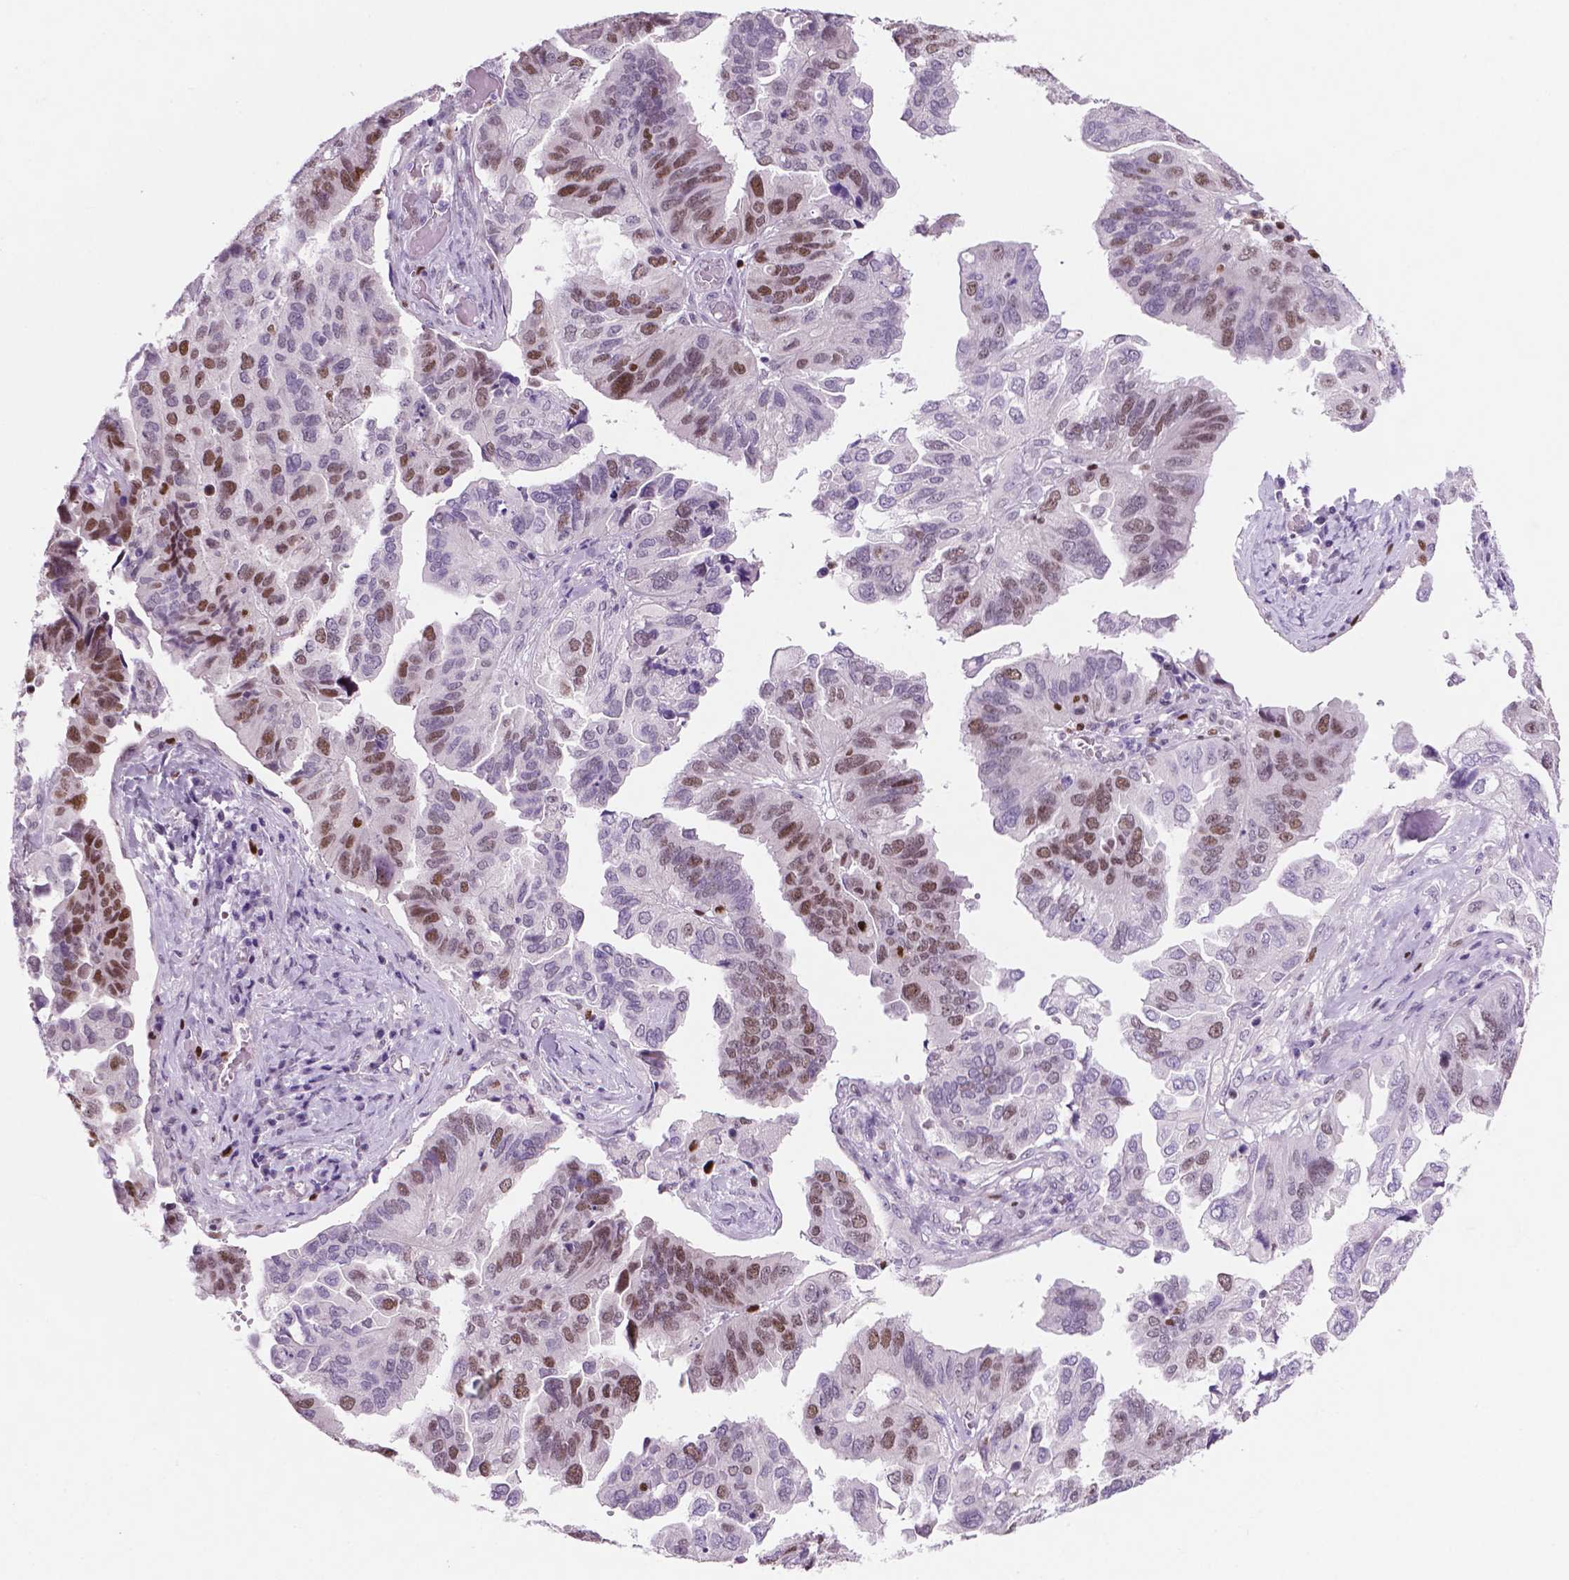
{"staining": {"intensity": "moderate", "quantity": "25%-75%", "location": "nuclear"}, "tissue": "ovarian cancer", "cell_type": "Tumor cells", "image_type": "cancer", "snomed": [{"axis": "morphology", "description": "Cystadenocarcinoma, serous, NOS"}, {"axis": "topography", "description": "Ovary"}], "caption": "Protein expression analysis of ovarian serous cystadenocarcinoma exhibits moderate nuclear expression in approximately 25%-75% of tumor cells.", "gene": "NCAPH2", "patient": {"sex": "female", "age": 79}}